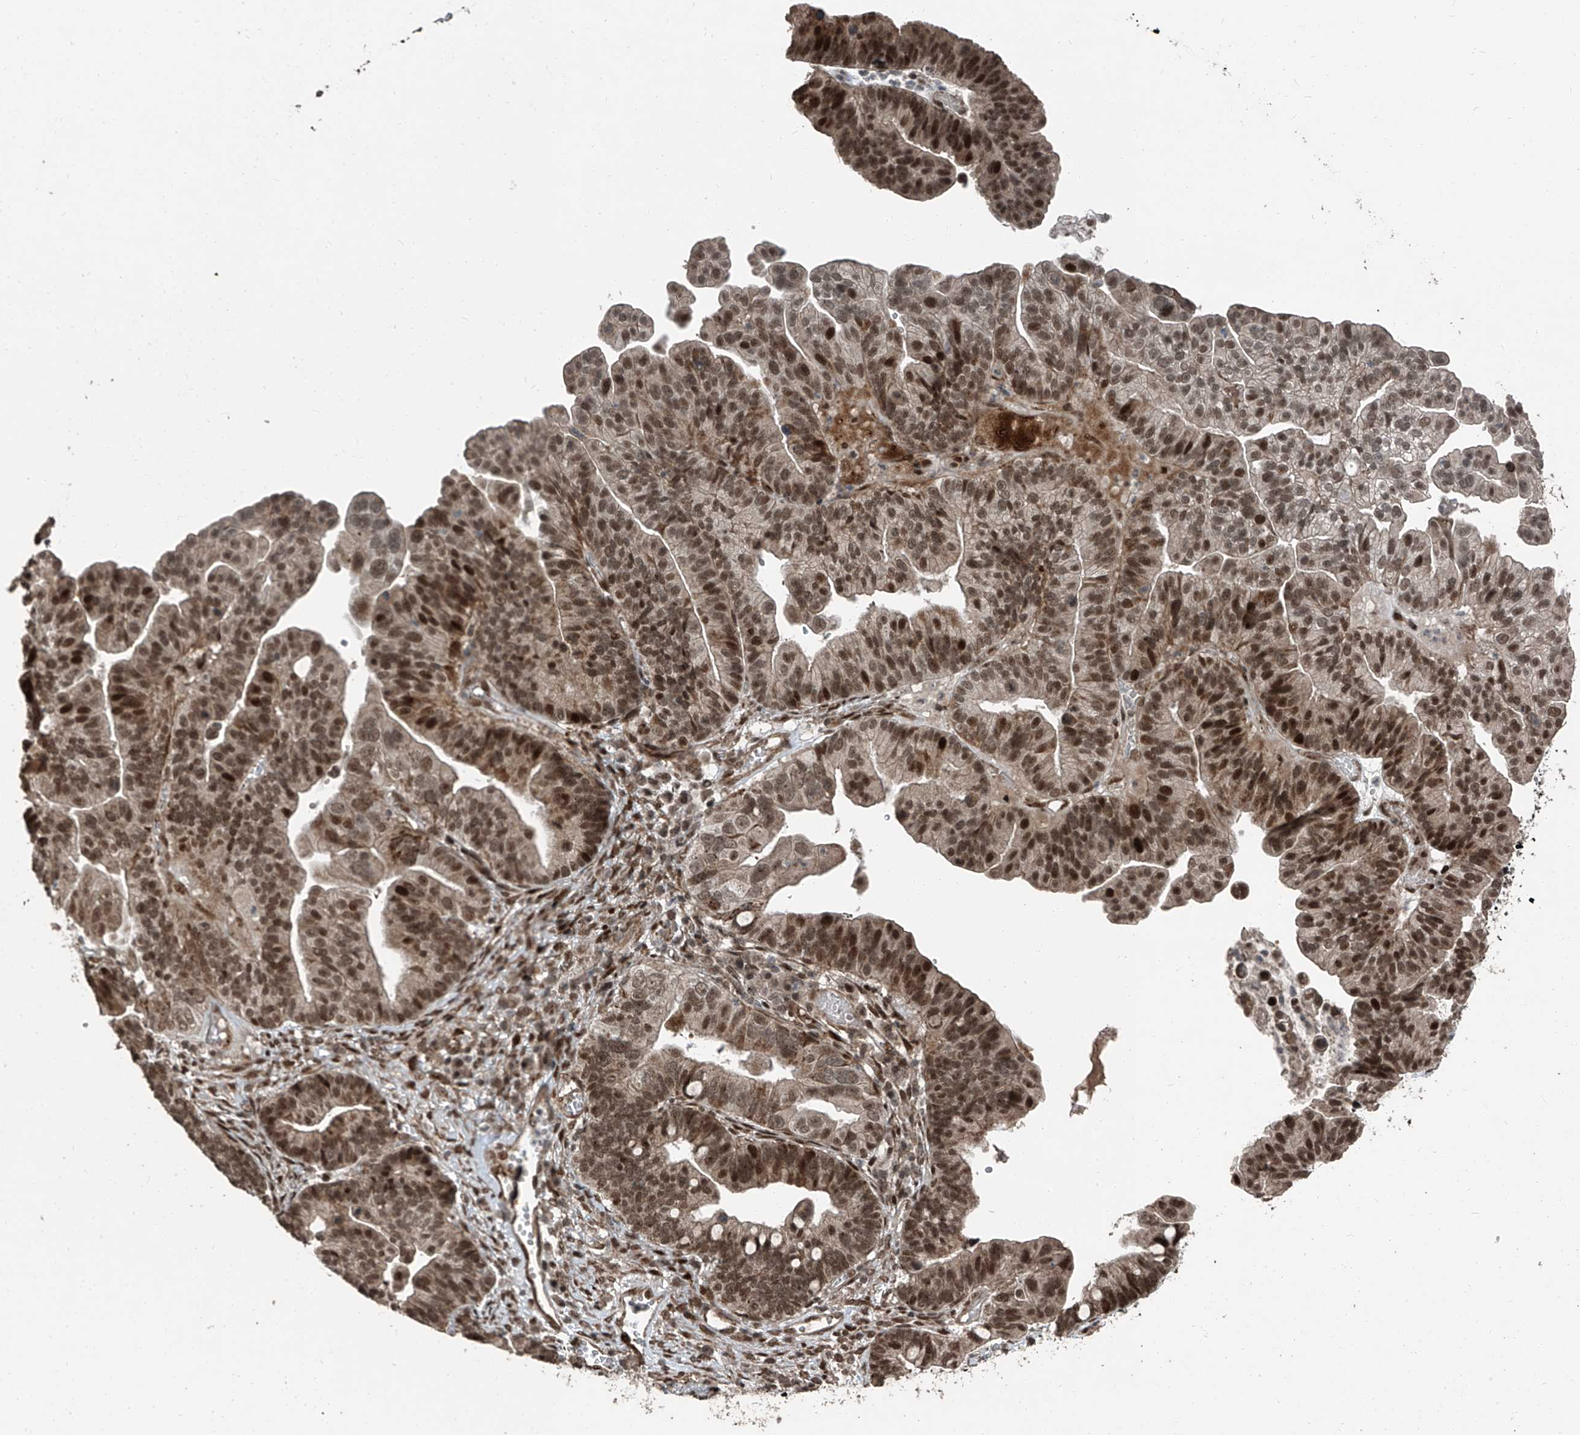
{"staining": {"intensity": "moderate", "quantity": ">75%", "location": "nuclear"}, "tissue": "ovarian cancer", "cell_type": "Tumor cells", "image_type": "cancer", "snomed": [{"axis": "morphology", "description": "Cystadenocarcinoma, serous, NOS"}, {"axis": "topography", "description": "Ovary"}], "caption": "This histopathology image displays ovarian serous cystadenocarcinoma stained with IHC to label a protein in brown. The nuclear of tumor cells show moderate positivity for the protein. Nuclei are counter-stained blue.", "gene": "ZNF570", "patient": {"sex": "female", "age": 56}}